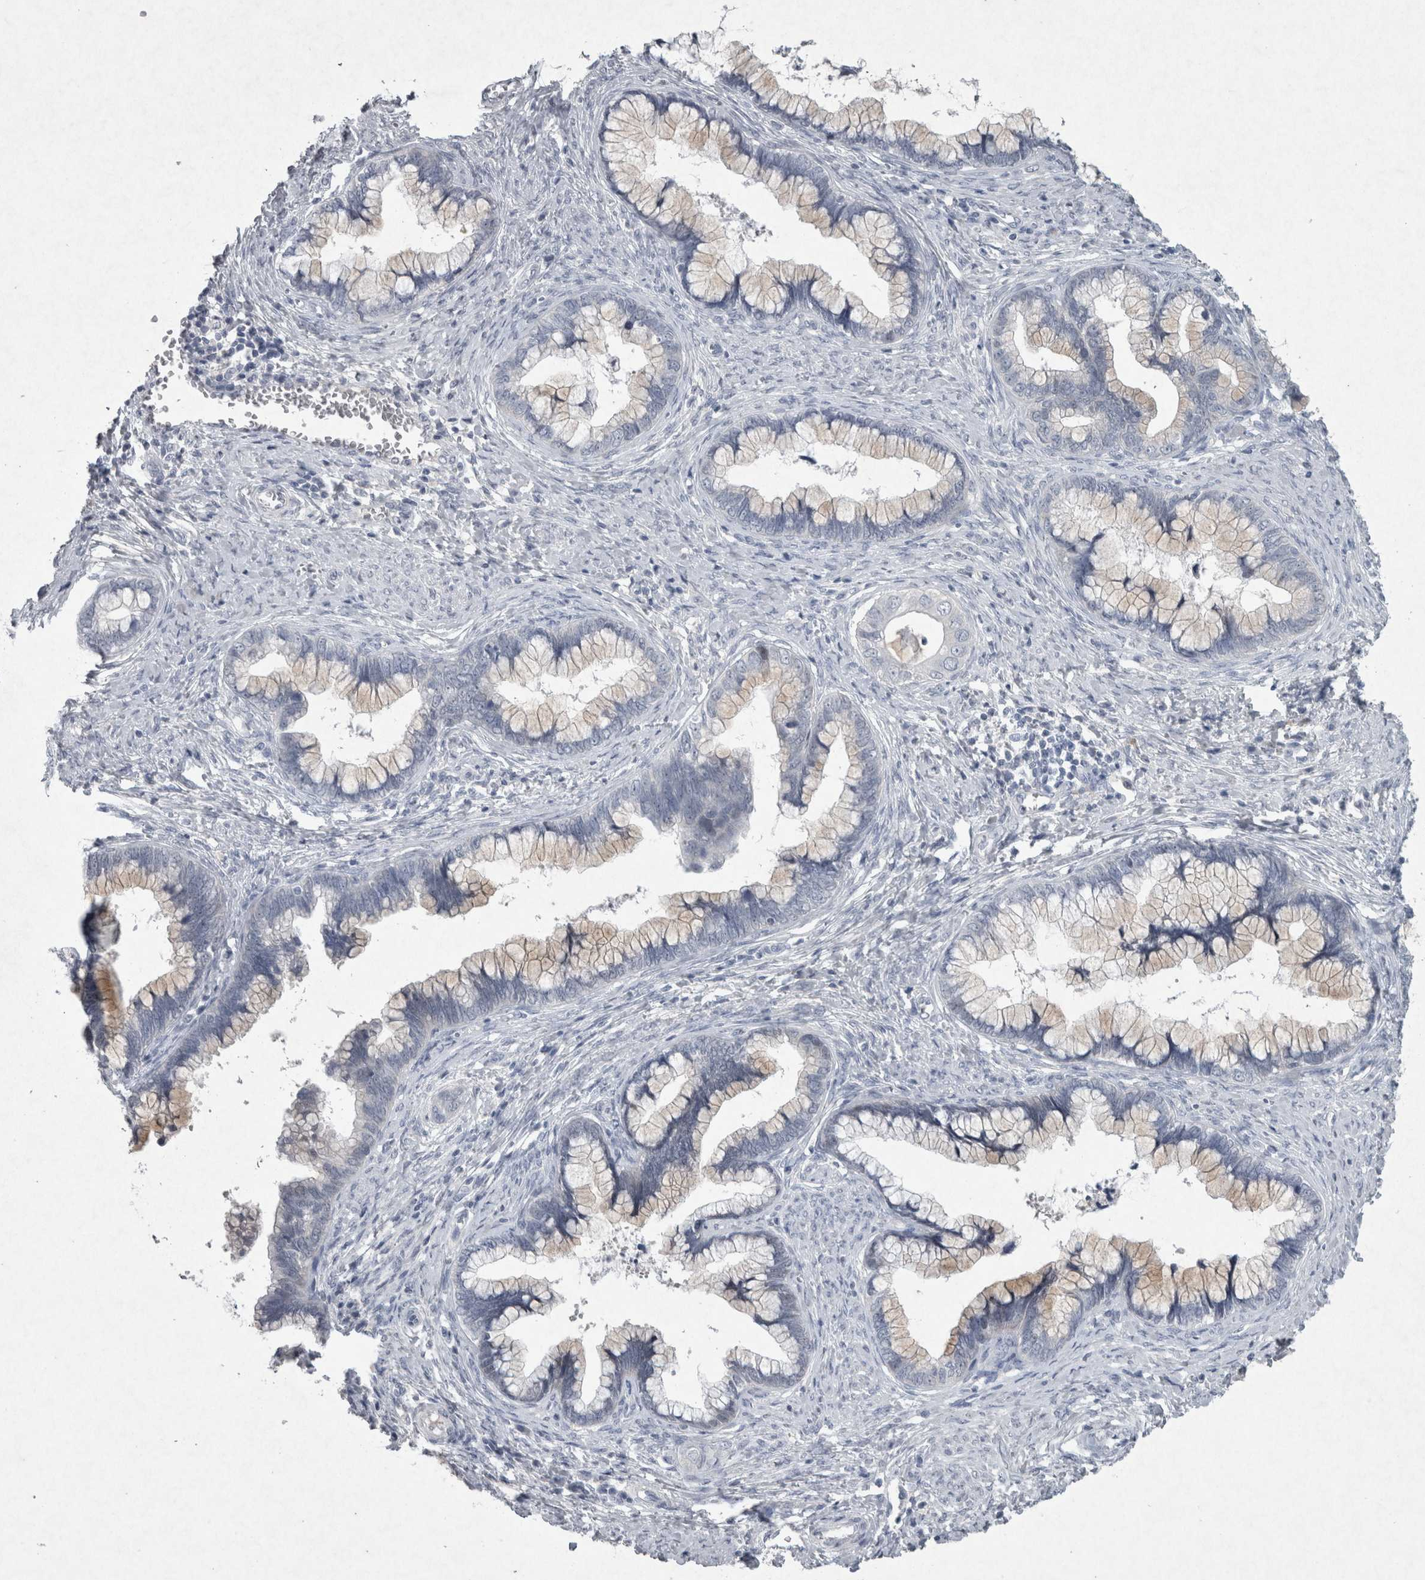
{"staining": {"intensity": "weak", "quantity": "<25%", "location": "cytoplasmic/membranous"}, "tissue": "cervical cancer", "cell_type": "Tumor cells", "image_type": "cancer", "snomed": [{"axis": "morphology", "description": "Adenocarcinoma, NOS"}, {"axis": "topography", "description": "Cervix"}], "caption": "Tumor cells show no significant protein expression in adenocarcinoma (cervical).", "gene": "PDX1", "patient": {"sex": "female", "age": 44}}